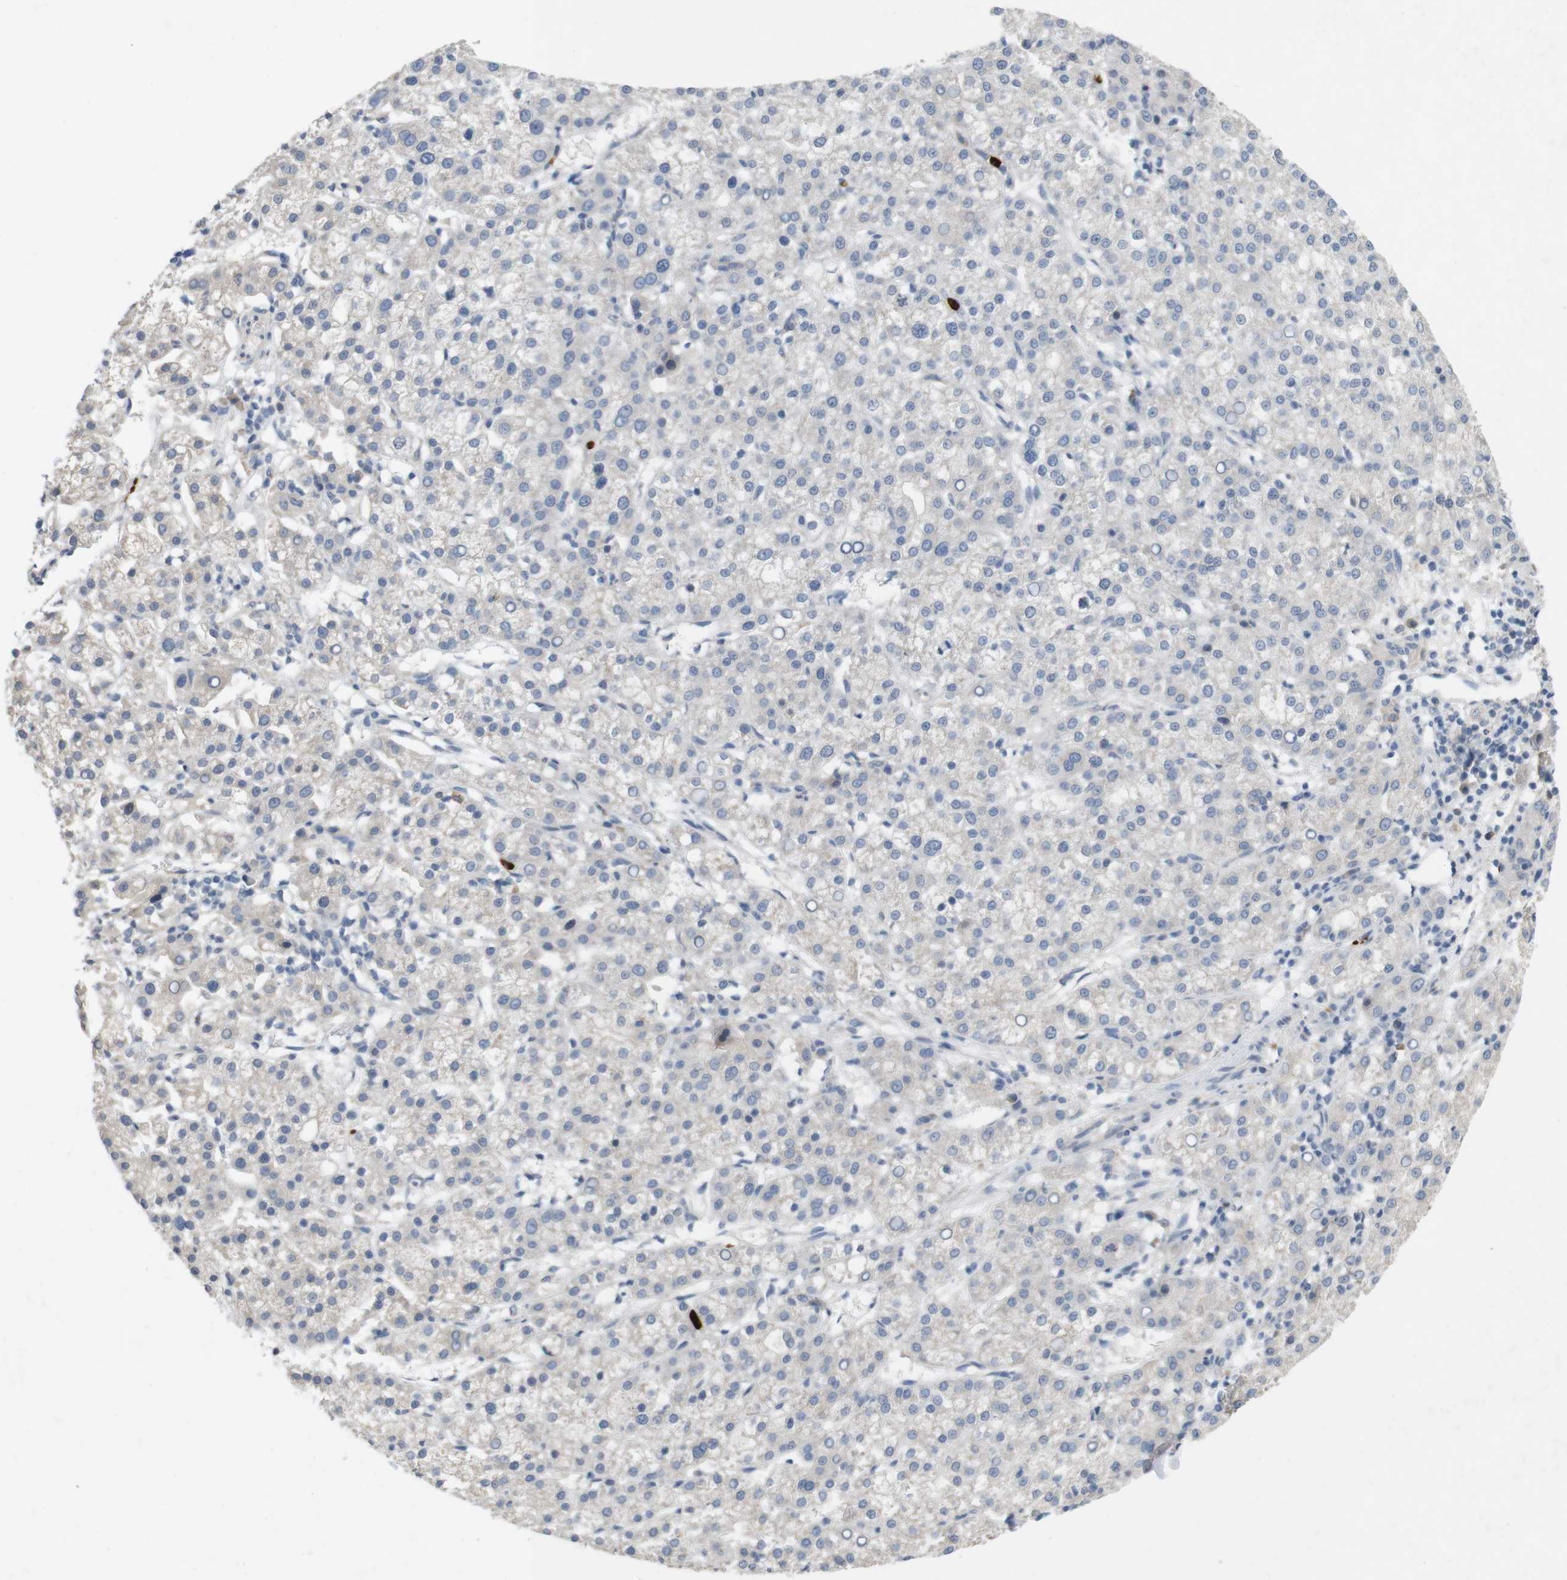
{"staining": {"intensity": "negative", "quantity": "none", "location": "none"}, "tissue": "liver cancer", "cell_type": "Tumor cells", "image_type": "cancer", "snomed": [{"axis": "morphology", "description": "Carcinoma, Hepatocellular, NOS"}, {"axis": "topography", "description": "Liver"}], "caption": "The photomicrograph displays no staining of tumor cells in liver cancer.", "gene": "TSPAN14", "patient": {"sex": "female", "age": 58}}